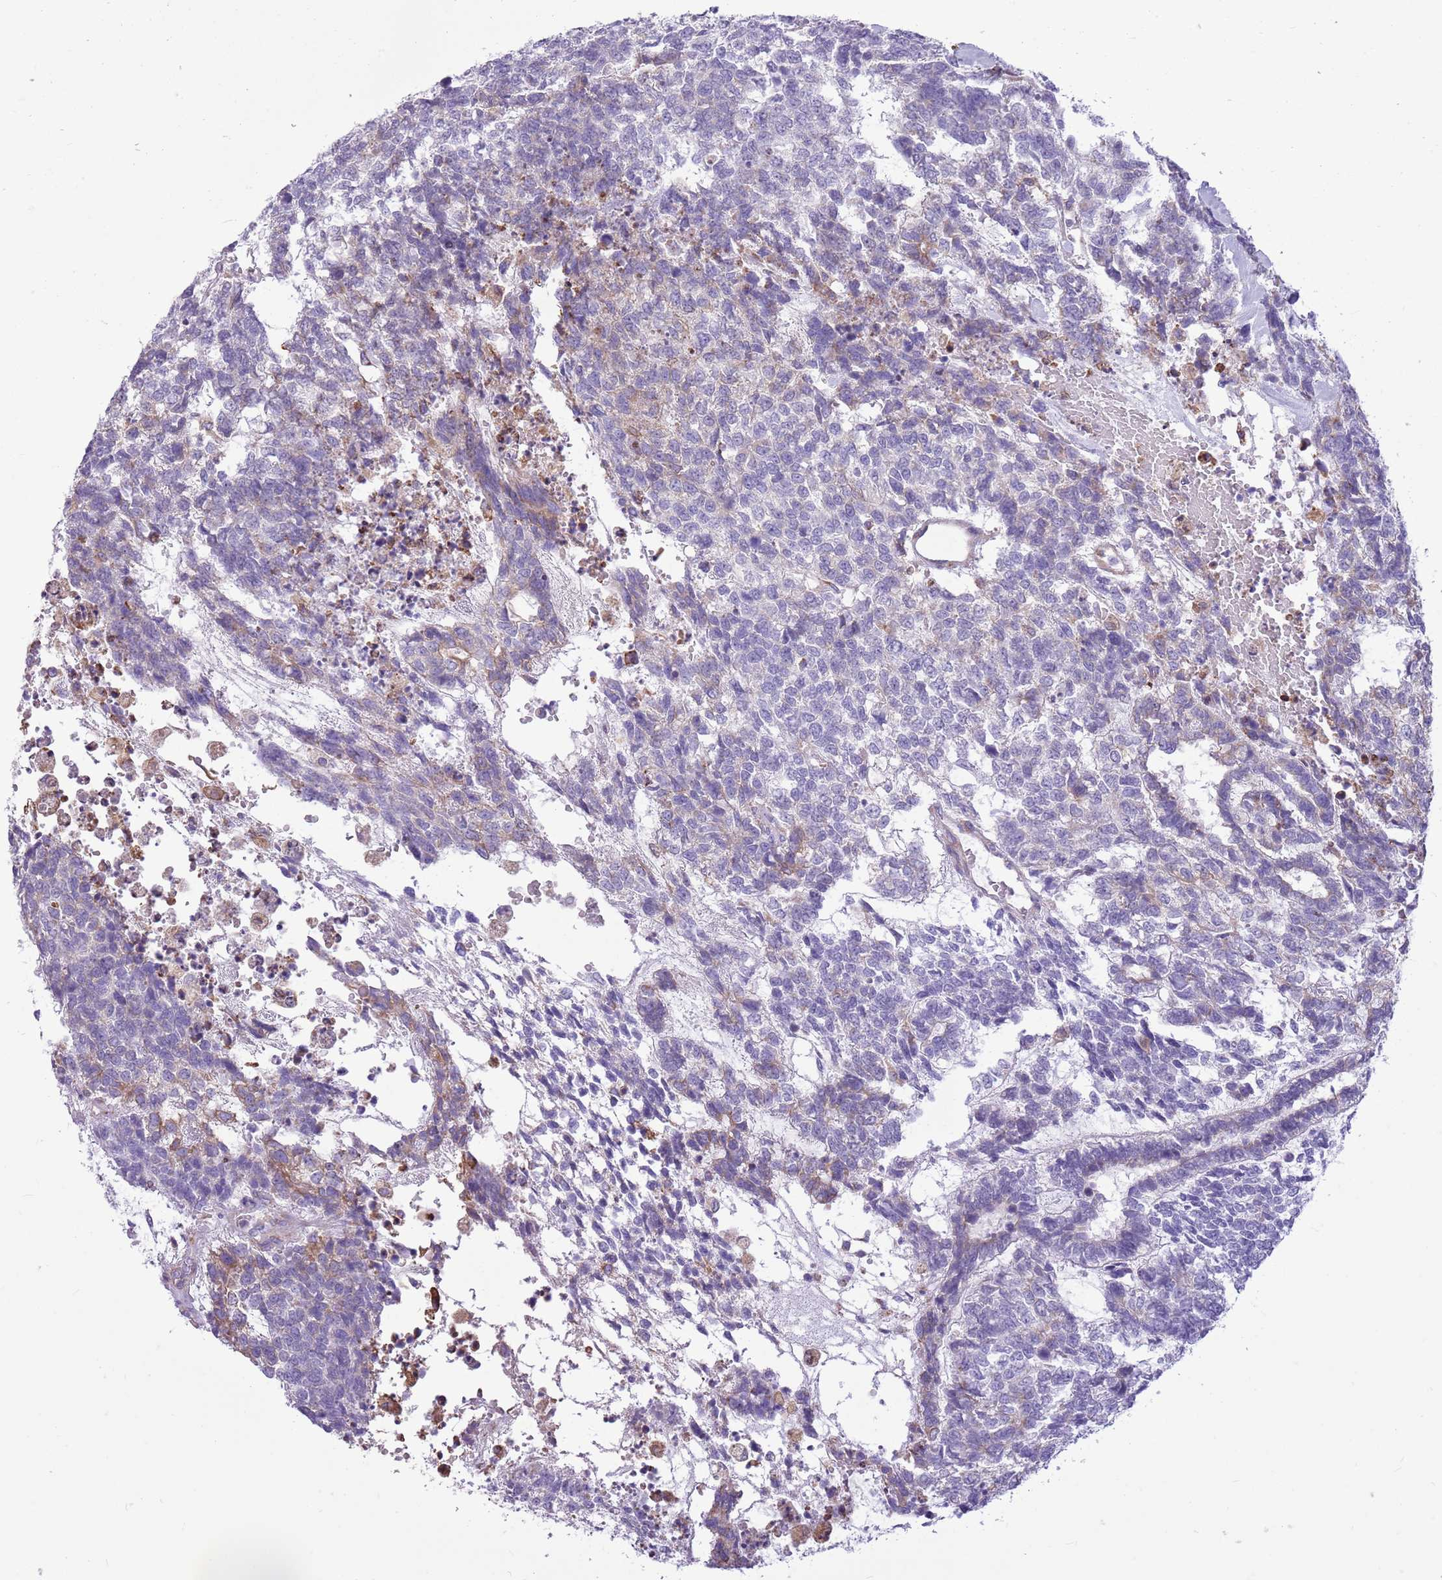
{"staining": {"intensity": "negative", "quantity": "none", "location": "none"}, "tissue": "testis cancer", "cell_type": "Tumor cells", "image_type": "cancer", "snomed": [{"axis": "morphology", "description": "Carcinoma, Embryonal, NOS"}, {"axis": "topography", "description": "Testis"}], "caption": "Tumor cells show no significant staining in testis embryonal carcinoma. Nuclei are stained in blue.", "gene": "KCTD19", "patient": {"sex": "male", "age": 23}}